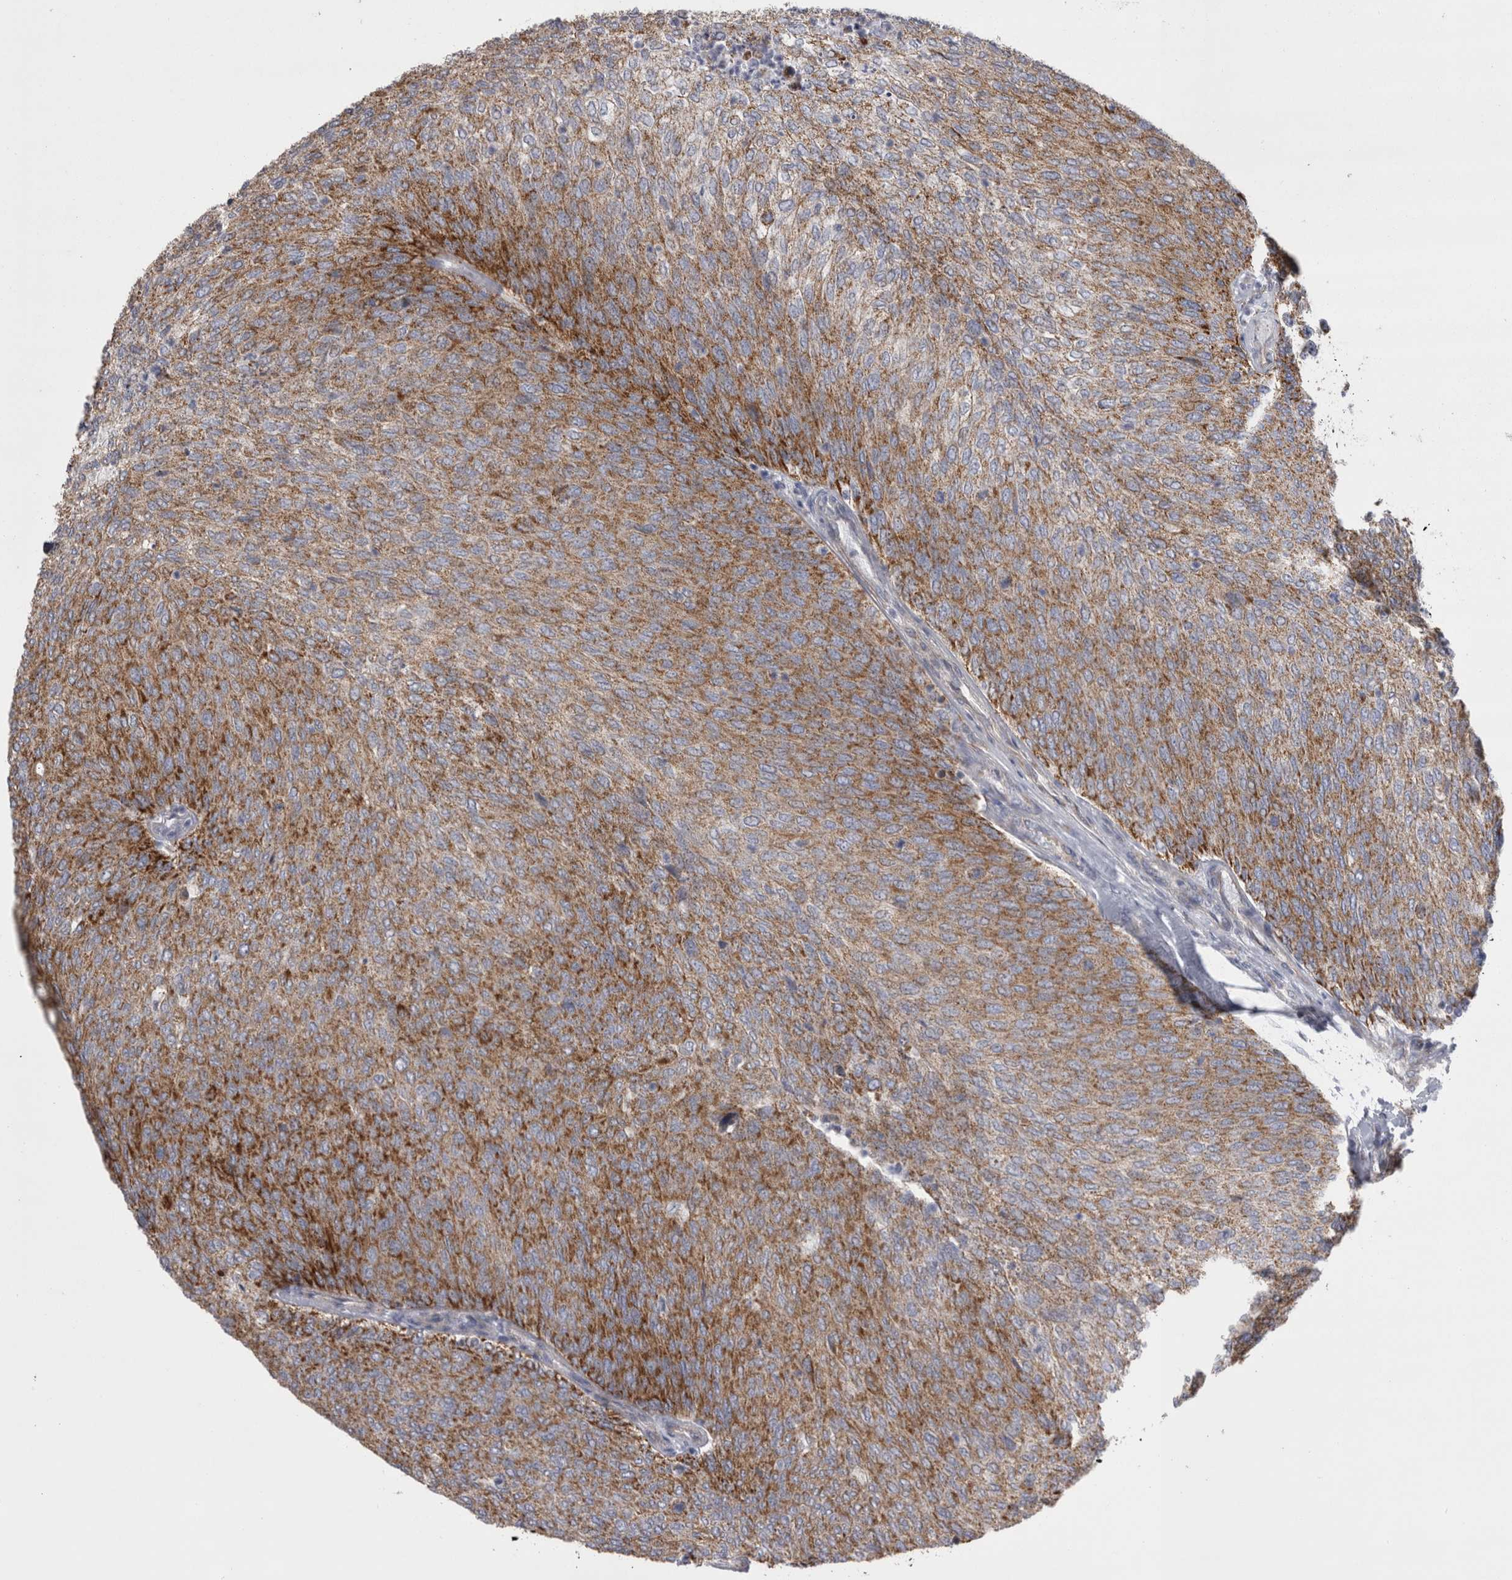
{"staining": {"intensity": "strong", "quantity": ">75%", "location": "cytoplasmic/membranous"}, "tissue": "urothelial cancer", "cell_type": "Tumor cells", "image_type": "cancer", "snomed": [{"axis": "morphology", "description": "Urothelial carcinoma, Low grade"}, {"axis": "topography", "description": "Urinary bladder"}], "caption": "This is a photomicrograph of IHC staining of low-grade urothelial carcinoma, which shows strong positivity in the cytoplasmic/membranous of tumor cells.", "gene": "TSPOAP1", "patient": {"sex": "female", "age": 79}}